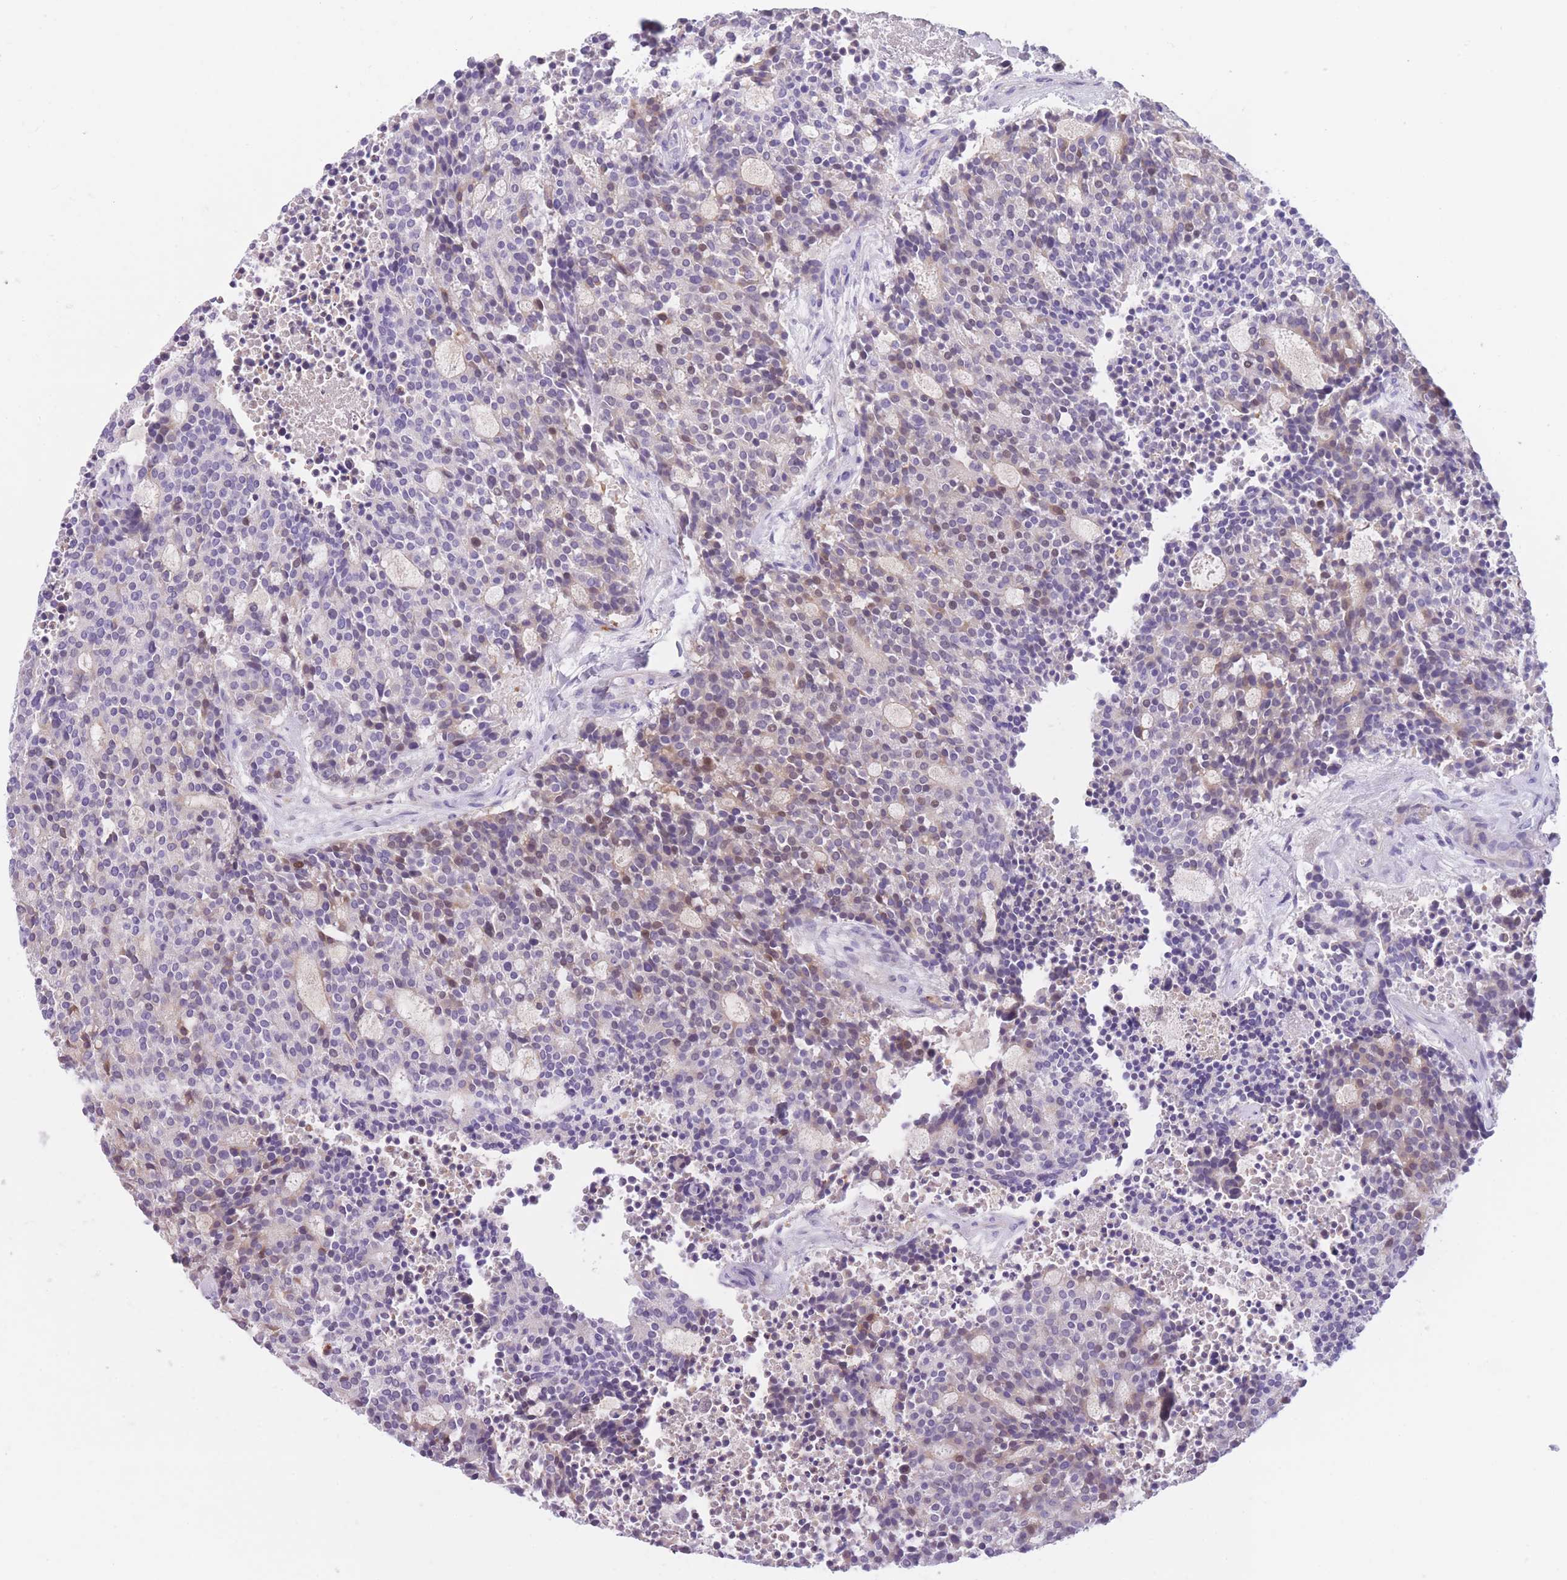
{"staining": {"intensity": "moderate", "quantity": "25%-75%", "location": "cytoplasmic/membranous,nuclear"}, "tissue": "carcinoid", "cell_type": "Tumor cells", "image_type": "cancer", "snomed": [{"axis": "morphology", "description": "Carcinoid, malignant, NOS"}, {"axis": "topography", "description": "Pancreas"}], "caption": "Immunohistochemistry histopathology image of neoplastic tissue: human carcinoid stained using IHC shows medium levels of moderate protein expression localized specifically in the cytoplasmic/membranous and nuclear of tumor cells, appearing as a cytoplasmic/membranous and nuclear brown color.", "gene": "GNAT1", "patient": {"sex": "female", "age": 54}}